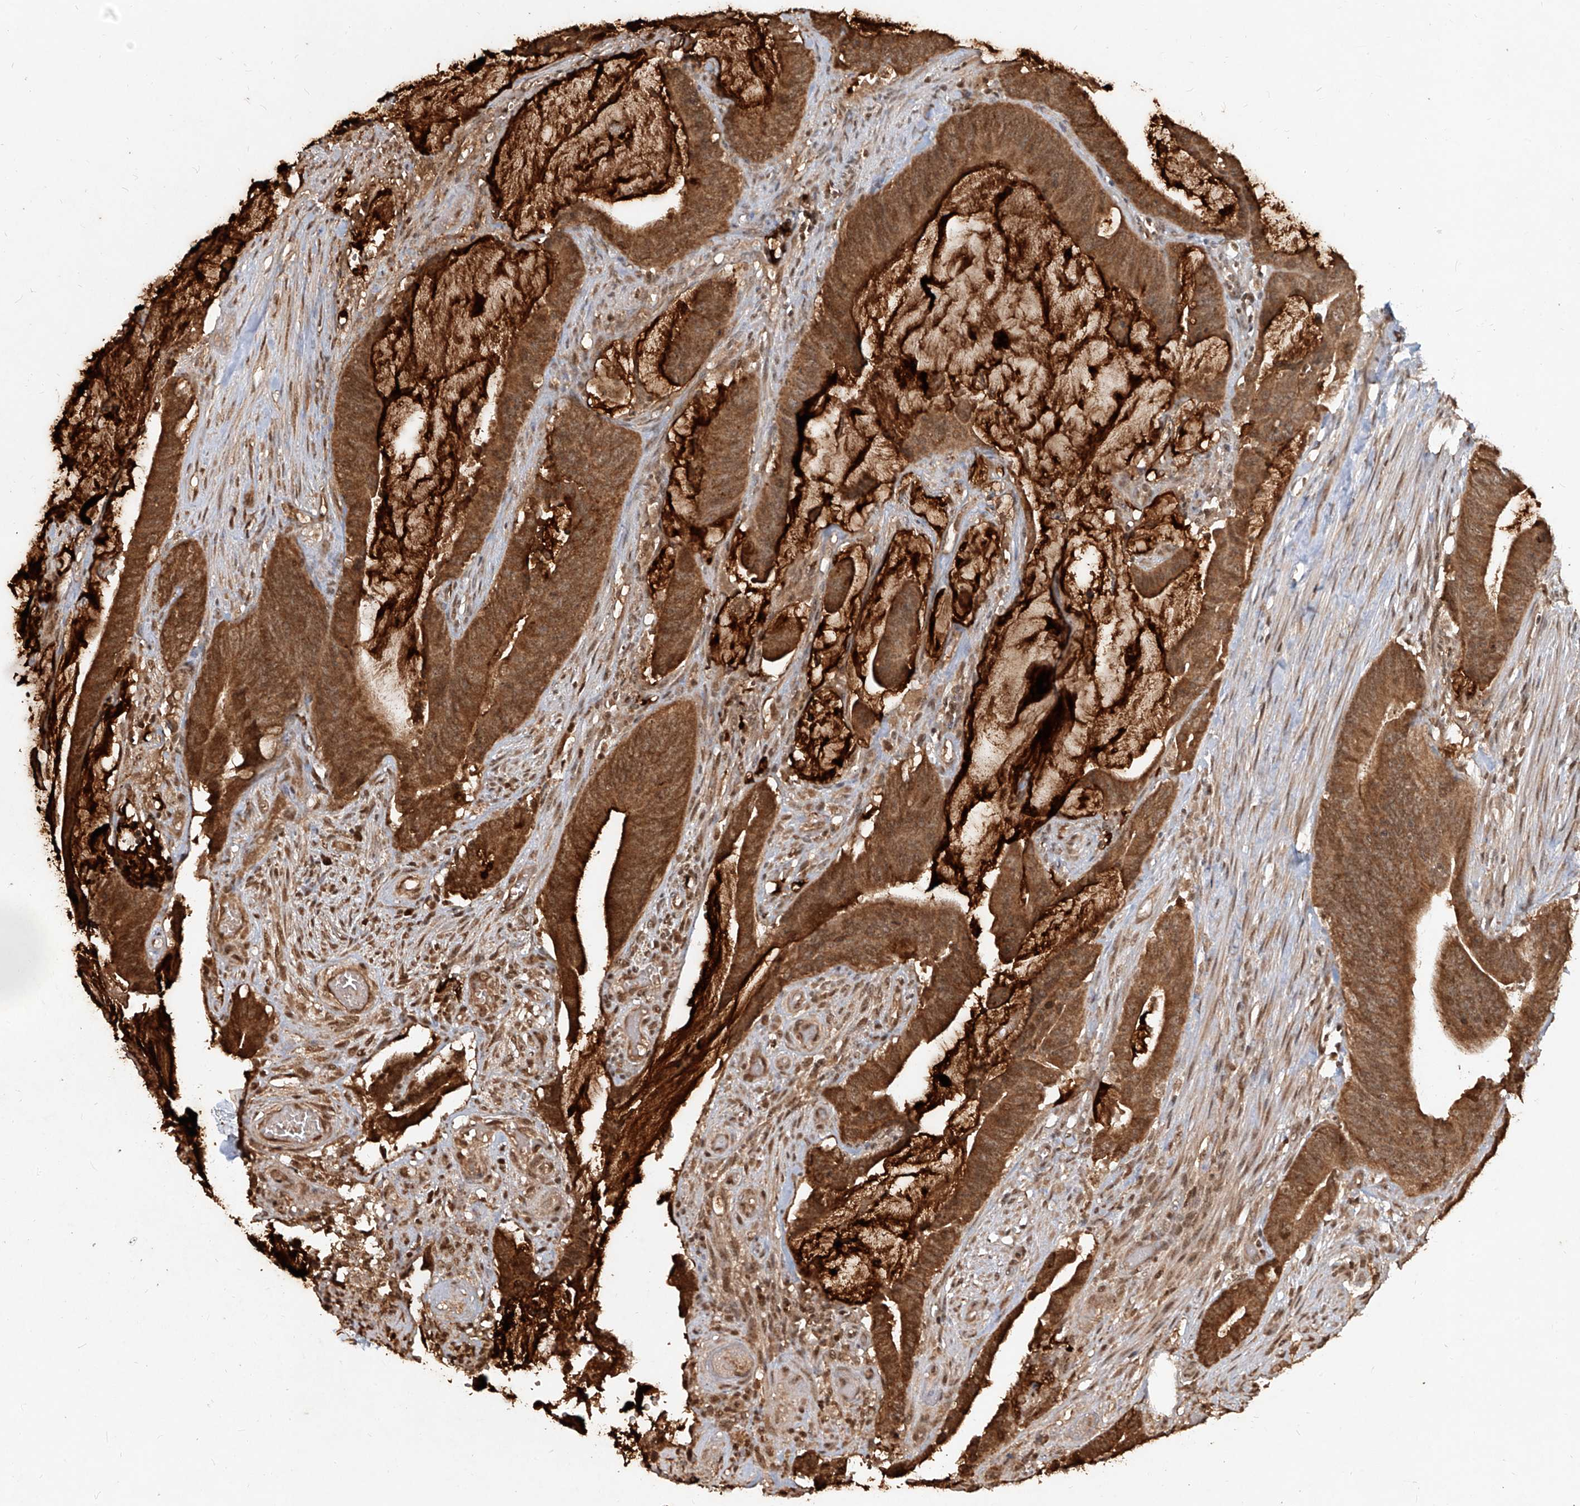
{"staining": {"intensity": "strong", "quantity": ">75%", "location": "cytoplasmic/membranous"}, "tissue": "colorectal cancer", "cell_type": "Tumor cells", "image_type": "cancer", "snomed": [{"axis": "morphology", "description": "Adenocarcinoma, NOS"}, {"axis": "topography", "description": "Rectum"}], "caption": "Protein staining of colorectal cancer (adenocarcinoma) tissue reveals strong cytoplasmic/membranous staining in approximately >75% of tumor cells. The staining was performed using DAB (3,3'-diaminobenzidine), with brown indicating positive protein expression. Nuclei are stained blue with hematoxylin.", "gene": "UBE2K", "patient": {"sex": "female", "age": 66}}